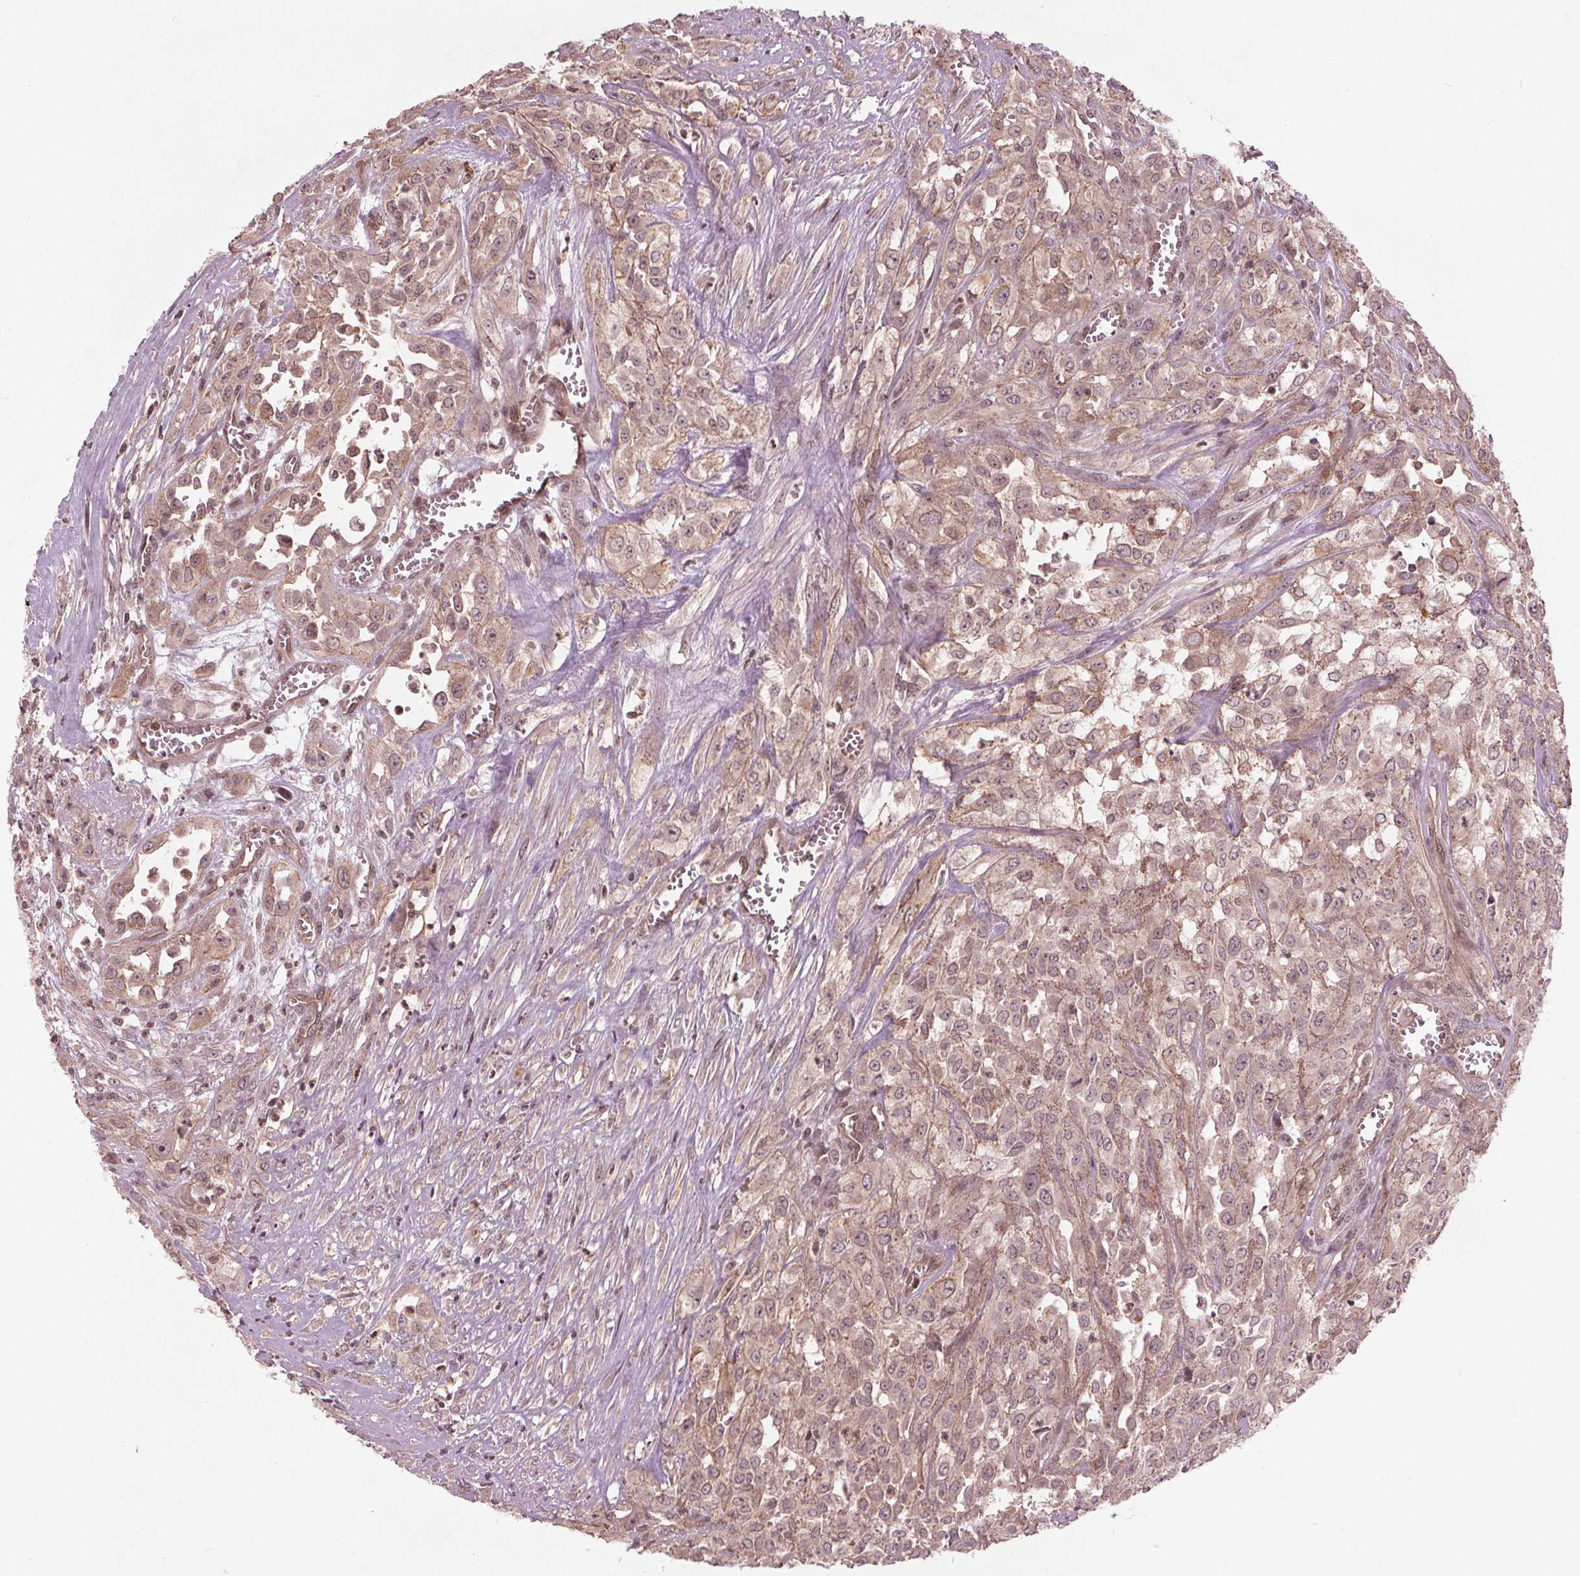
{"staining": {"intensity": "weak", "quantity": "25%-75%", "location": "cytoplasmic/membranous"}, "tissue": "urothelial cancer", "cell_type": "Tumor cells", "image_type": "cancer", "snomed": [{"axis": "morphology", "description": "Urothelial carcinoma, High grade"}, {"axis": "topography", "description": "Urinary bladder"}], "caption": "The image demonstrates immunohistochemical staining of high-grade urothelial carcinoma. There is weak cytoplasmic/membranous positivity is identified in about 25%-75% of tumor cells.", "gene": "BTBD1", "patient": {"sex": "male", "age": 67}}